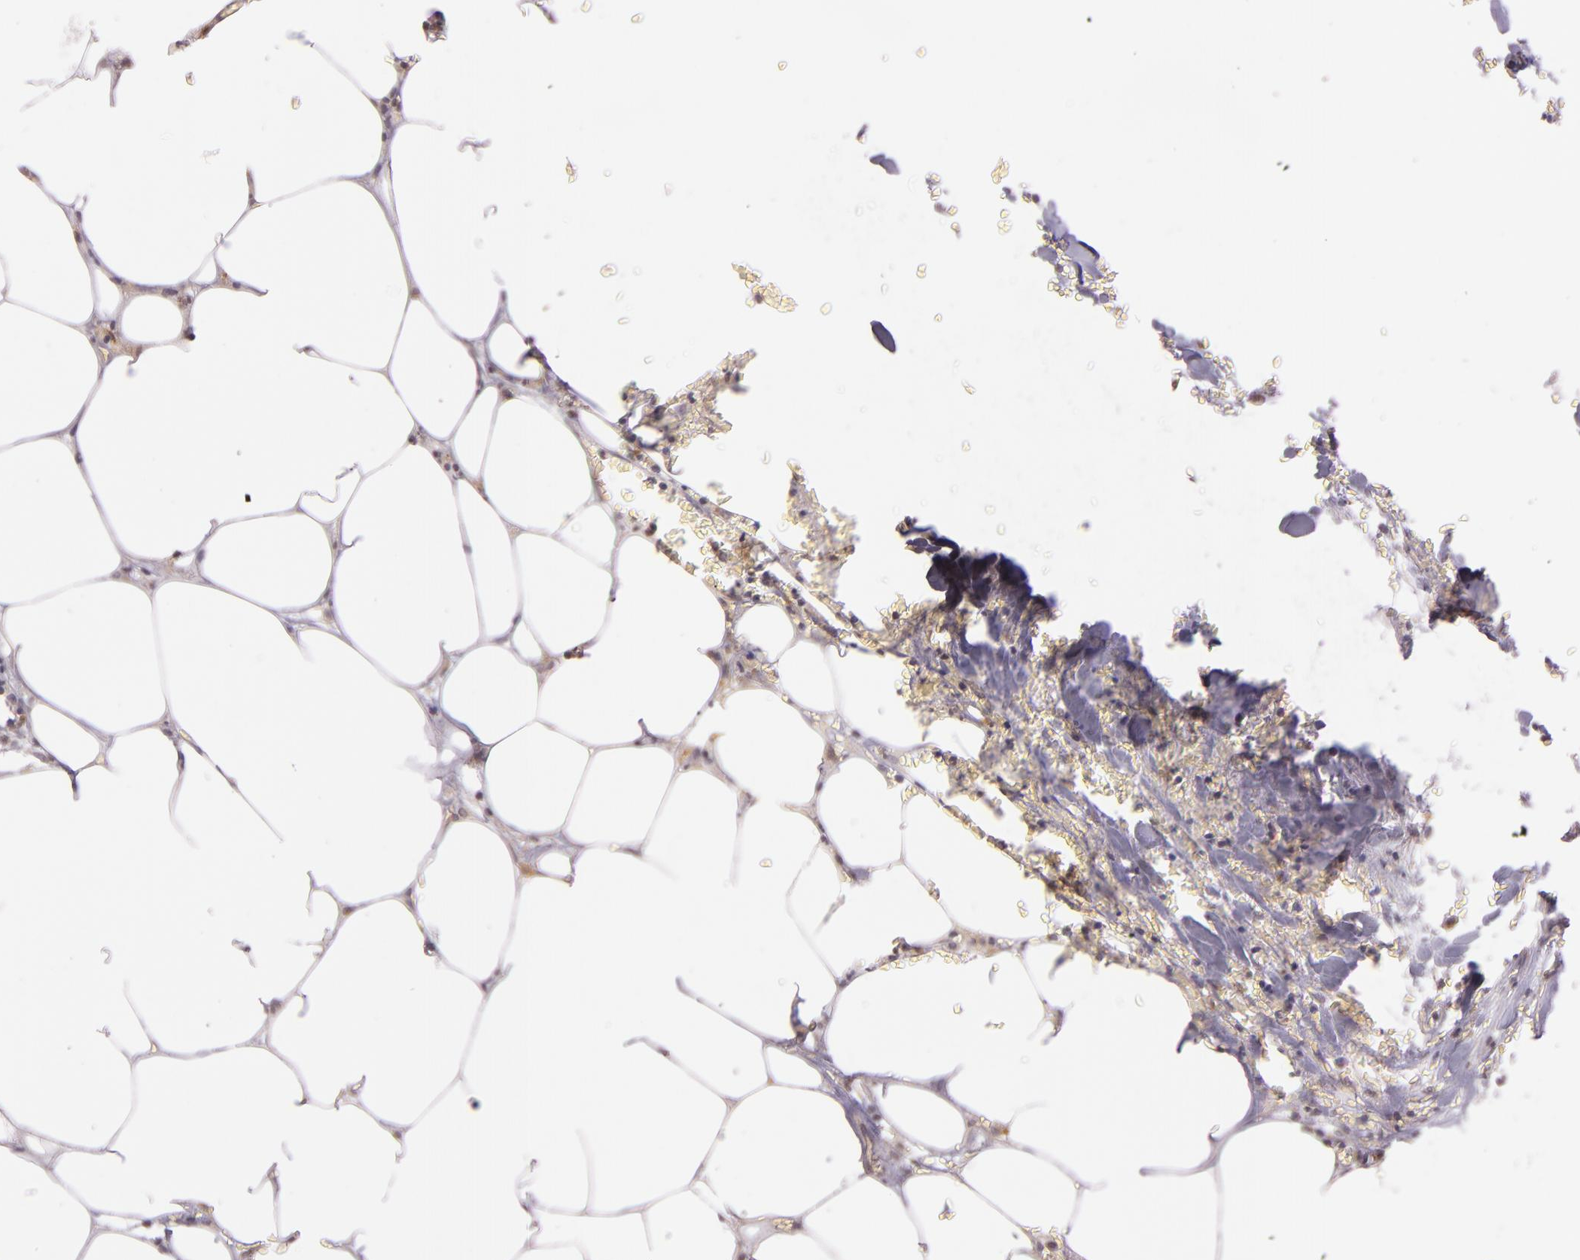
{"staining": {"intensity": "moderate", "quantity": ">75%", "location": "cytoplasmic/membranous"}, "tissue": "colorectal cancer", "cell_type": "Tumor cells", "image_type": "cancer", "snomed": [{"axis": "morphology", "description": "Adenocarcinoma, NOS"}, {"axis": "topography", "description": "Colon"}], "caption": "A brown stain shows moderate cytoplasmic/membranous expression of a protein in colorectal adenocarcinoma tumor cells.", "gene": "LGMN", "patient": {"sex": "male", "age": 55}}